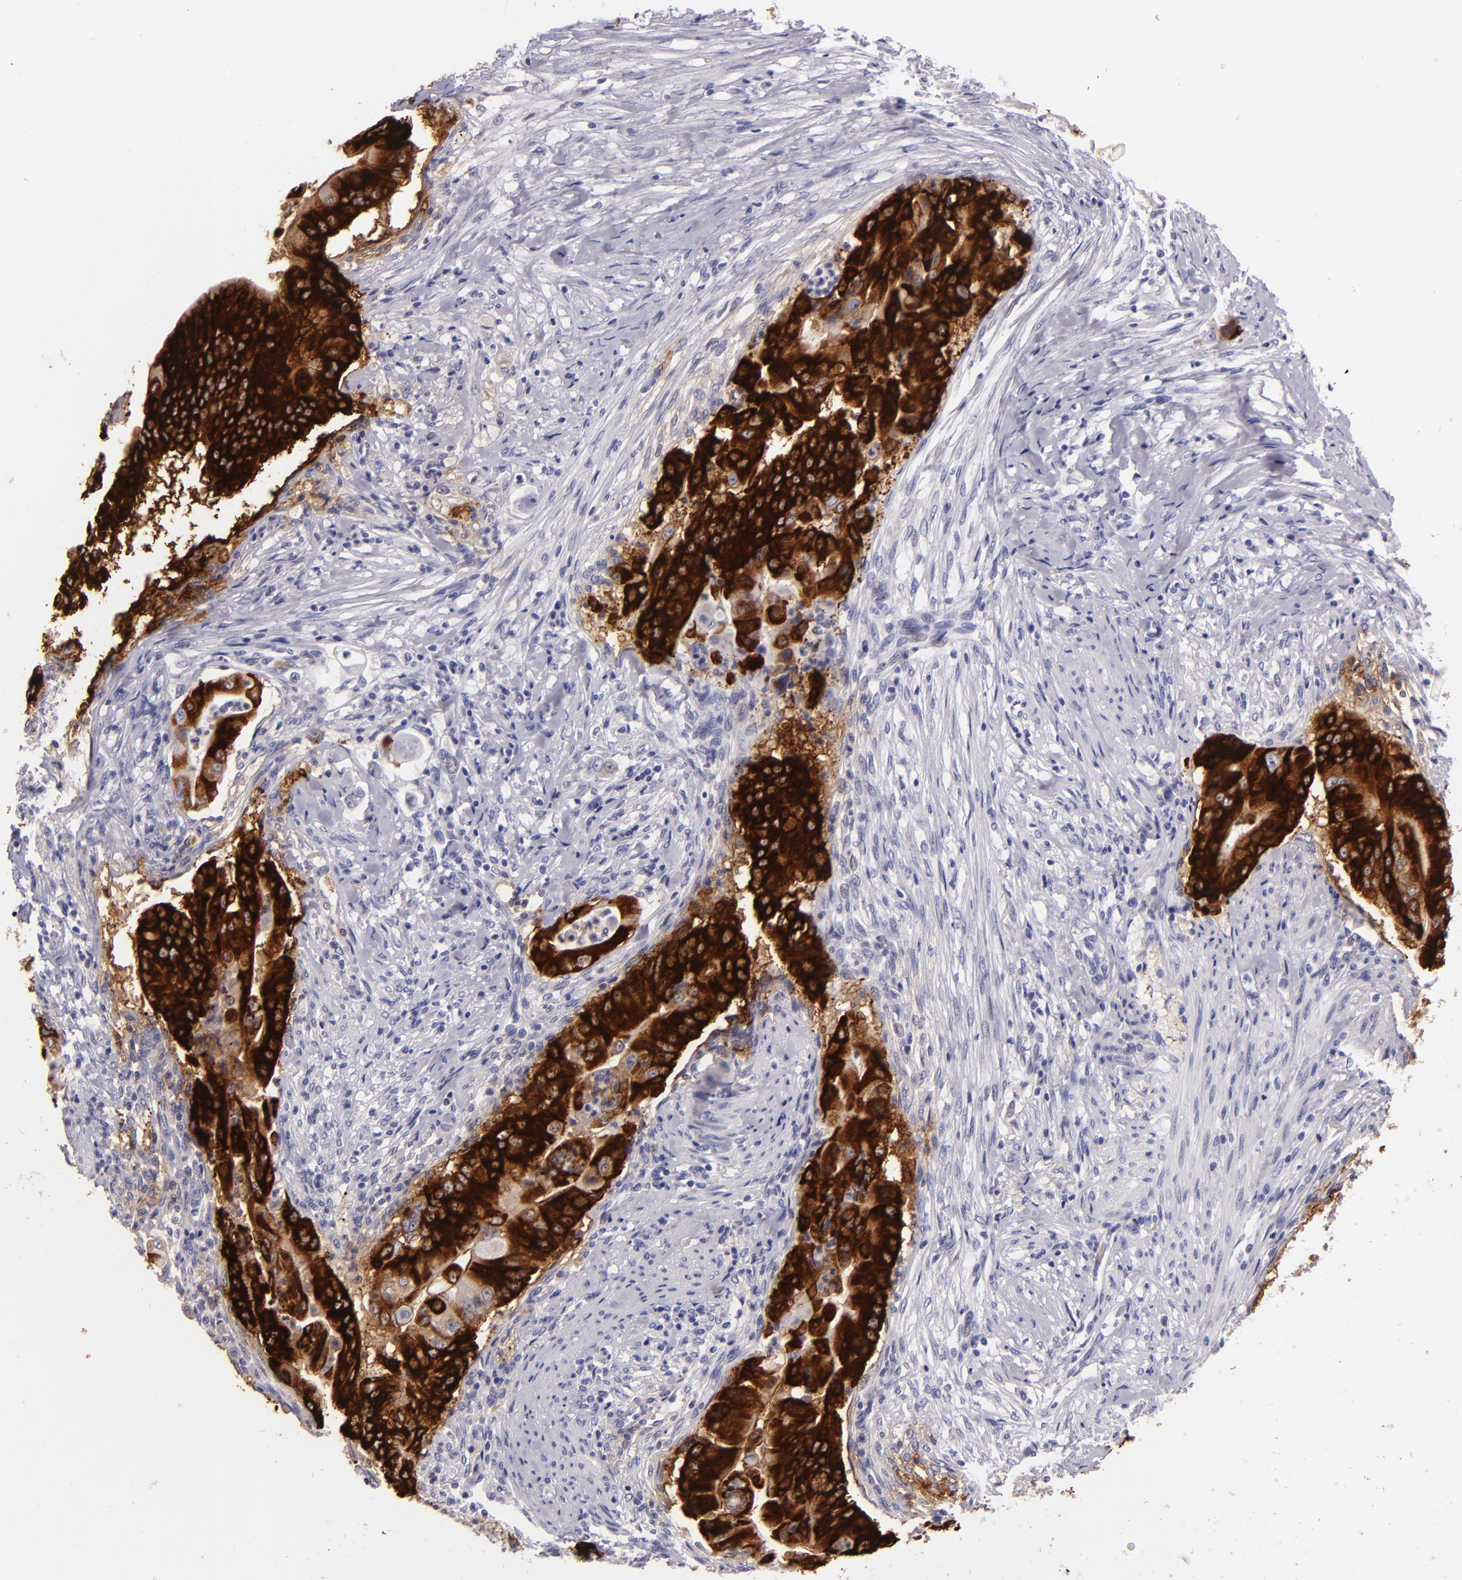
{"staining": {"intensity": "strong", "quantity": ">75%", "location": "cytoplasmic/membranous"}, "tissue": "pancreatic cancer", "cell_type": "Tumor cells", "image_type": "cancer", "snomed": [{"axis": "morphology", "description": "Adenocarcinoma, NOS"}, {"axis": "topography", "description": "Pancreas"}], "caption": "The immunohistochemical stain highlights strong cytoplasmic/membranous positivity in tumor cells of adenocarcinoma (pancreatic) tissue.", "gene": "MUC5AC", "patient": {"sex": "male", "age": 62}}